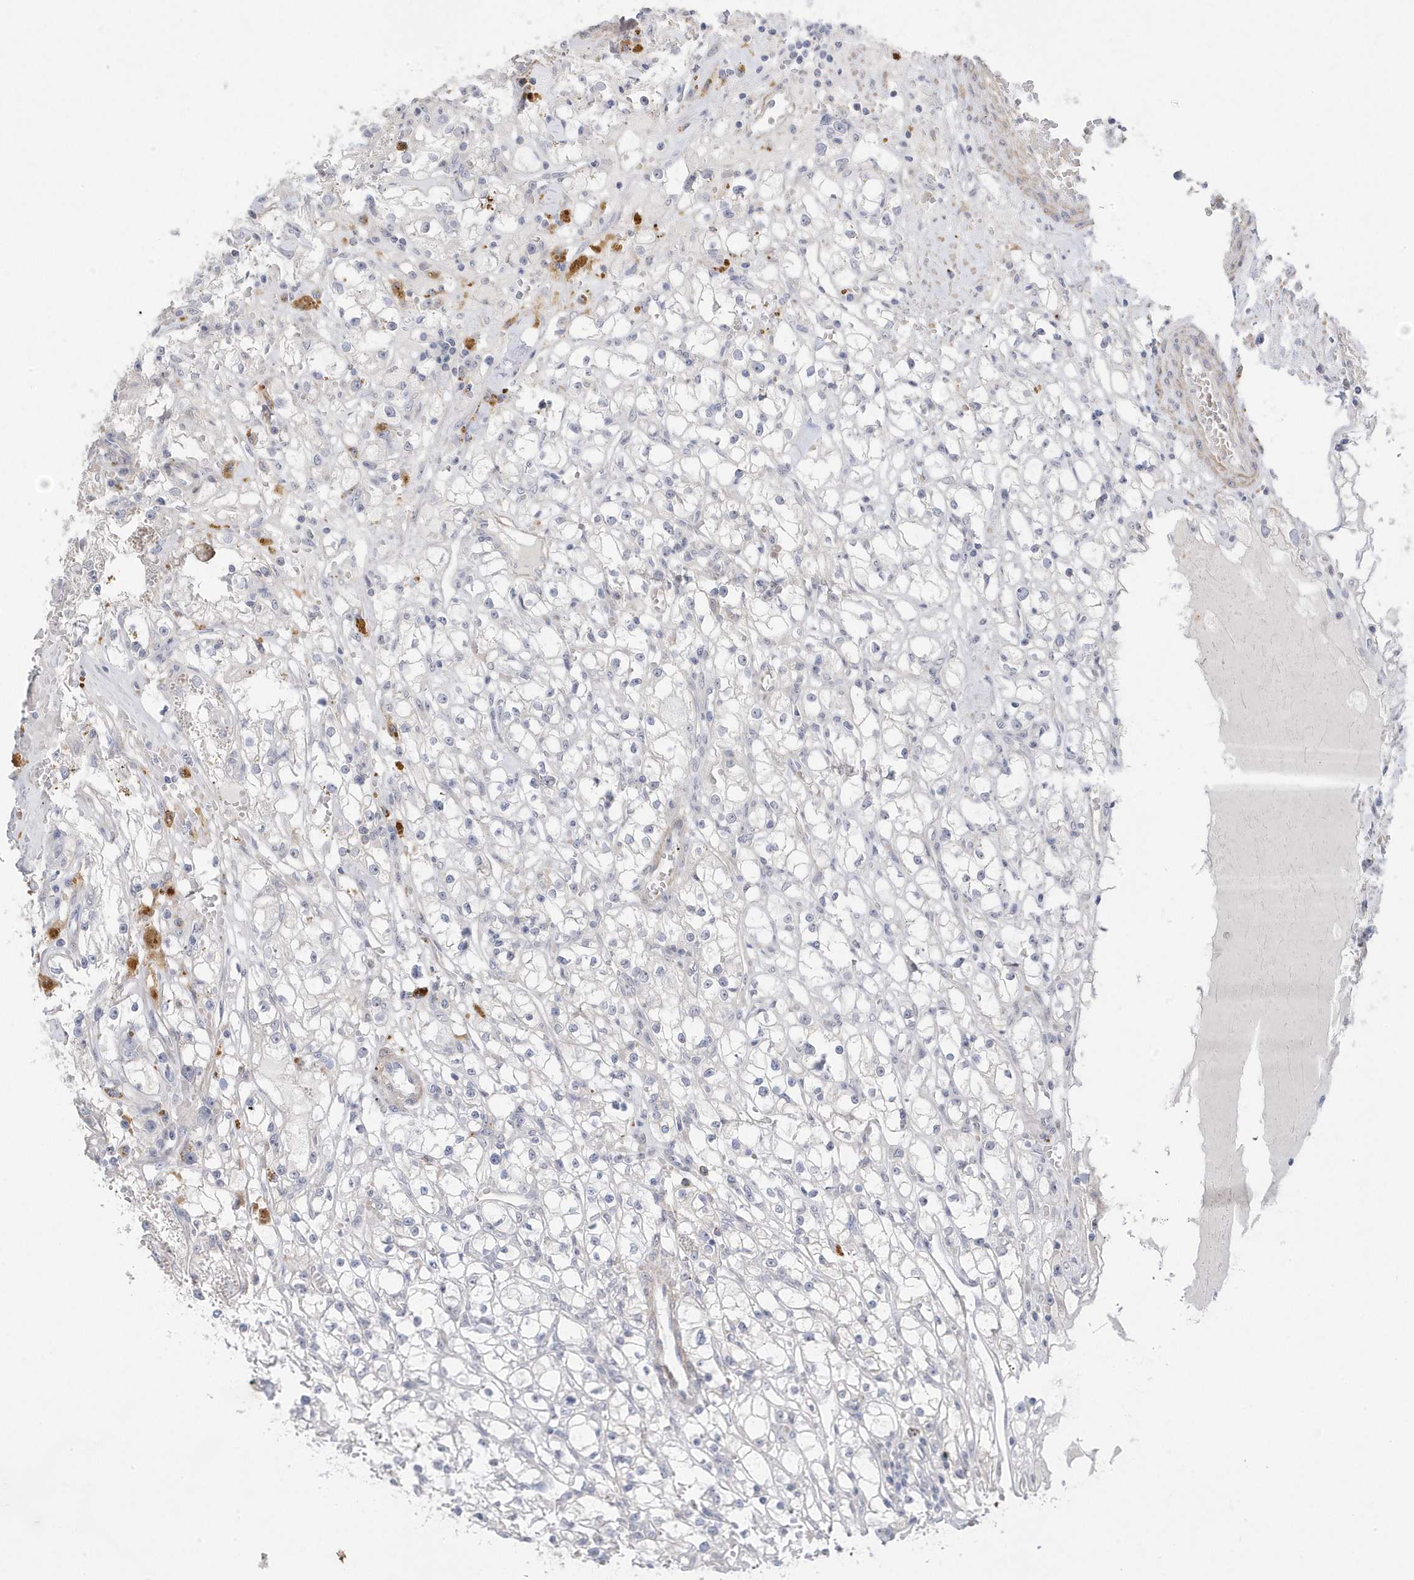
{"staining": {"intensity": "negative", "quantity": "none", "location": "none"}, "tissue": "renal cancer", "cell_type": "Tumor cells", "image_type": "cancer", "snomed": [{"axis": "morphology", "description": "Adenocarcinoma, NOS"}, {"axis": "topography", "description": "Kidney"}], "caption": "The image demonstrates no staining of tumor cells in renal adenocarcinoma. (Brightfield microscopy of DAB immunohistochemistry at high magnification).", "gene": "GTPBP6", "patient": {"sex": "male", "age": 56}}